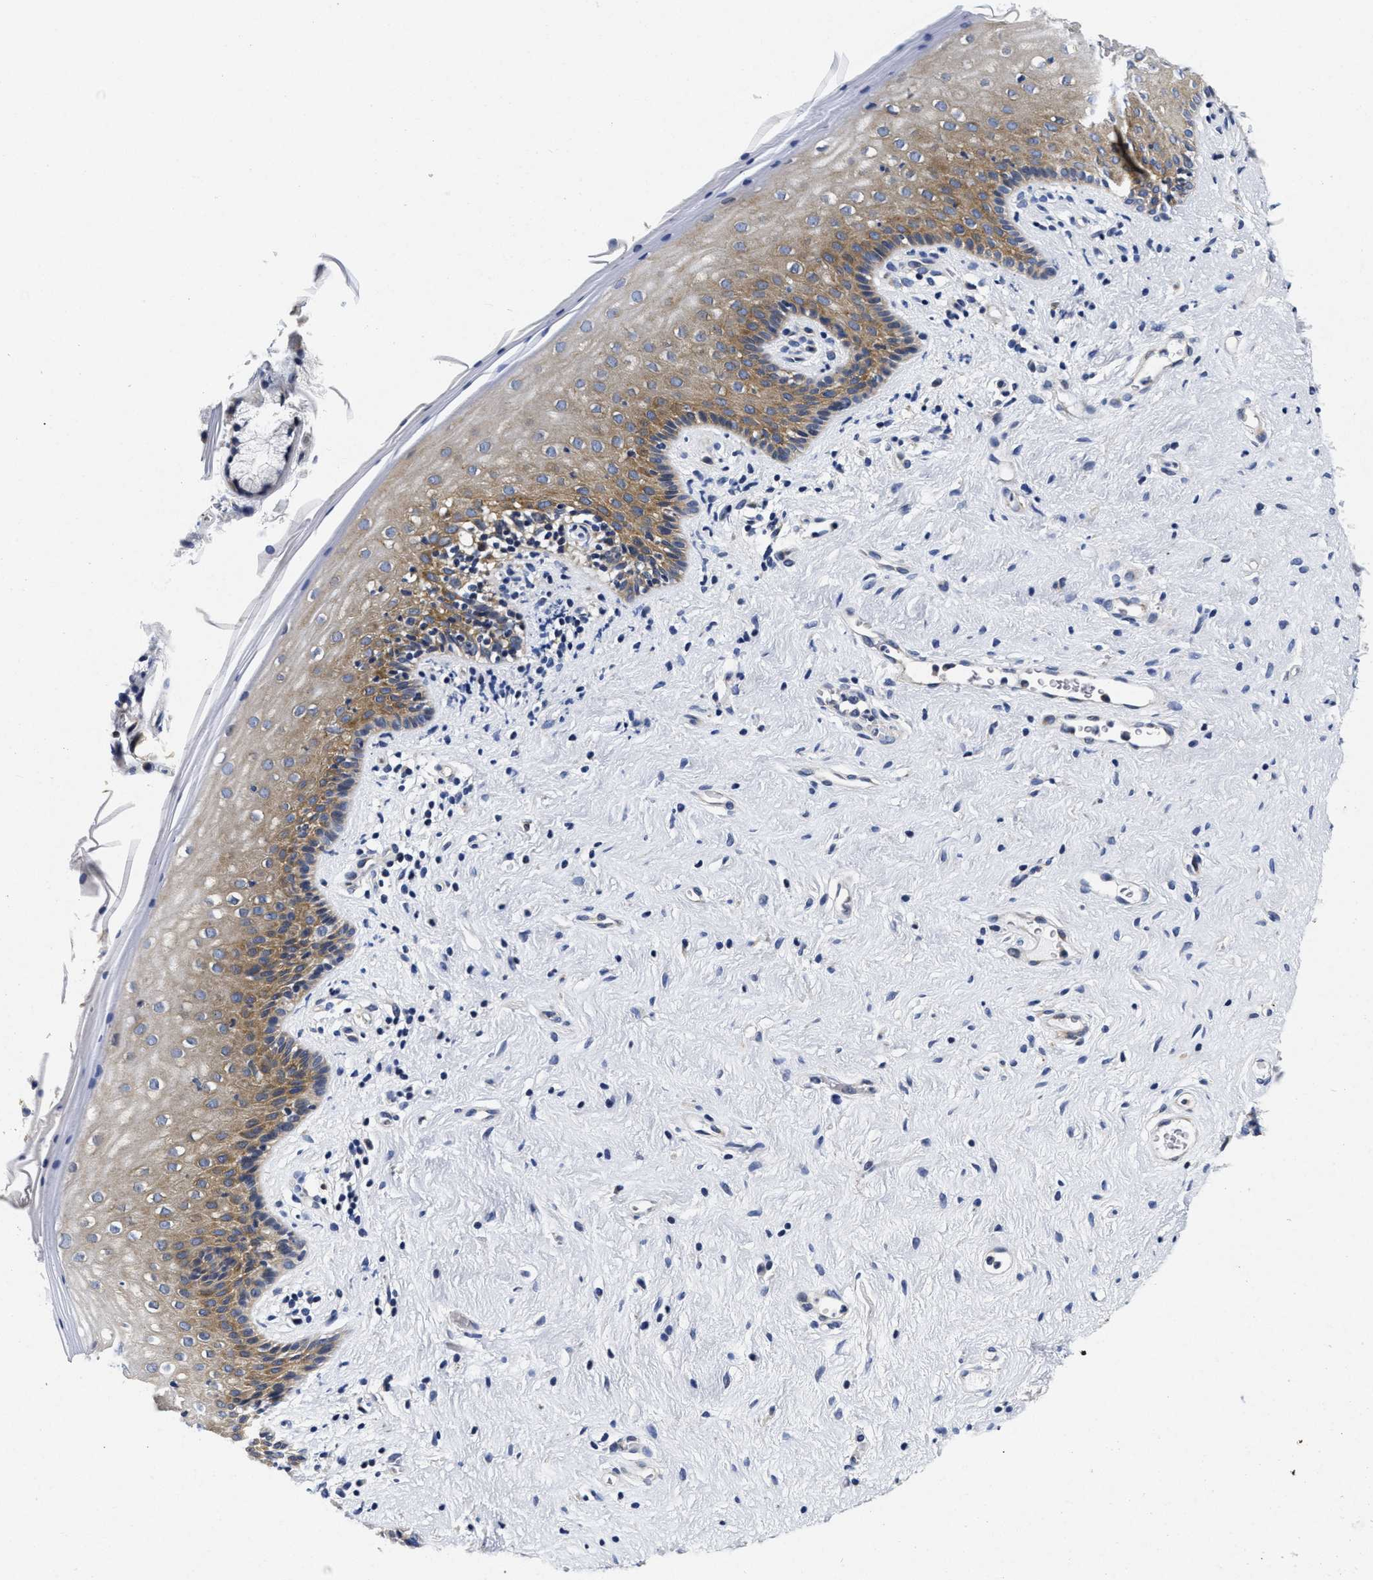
{"staining": {"intensity": "moderate", "quantity": "25%-75%", "location": "cytoplasmic/membranous"}, "tissue": "vagina", "cell_type": "Squamous epithelial cells", "image_type": "normal", "snomed": [{"axis": "morphology", "description": "Normal tissue, NOS"}, {"axis": "topography", "description": "Vagina"}], "caption": "Moderate cytoplasmic/membranous expression for a protein is appreciated in about 25%-75% of squamous epithelial cells of unremarkable vagina using IHC.", "gene": "LAD1", "patient": {"sex": "female", "age": 44}}